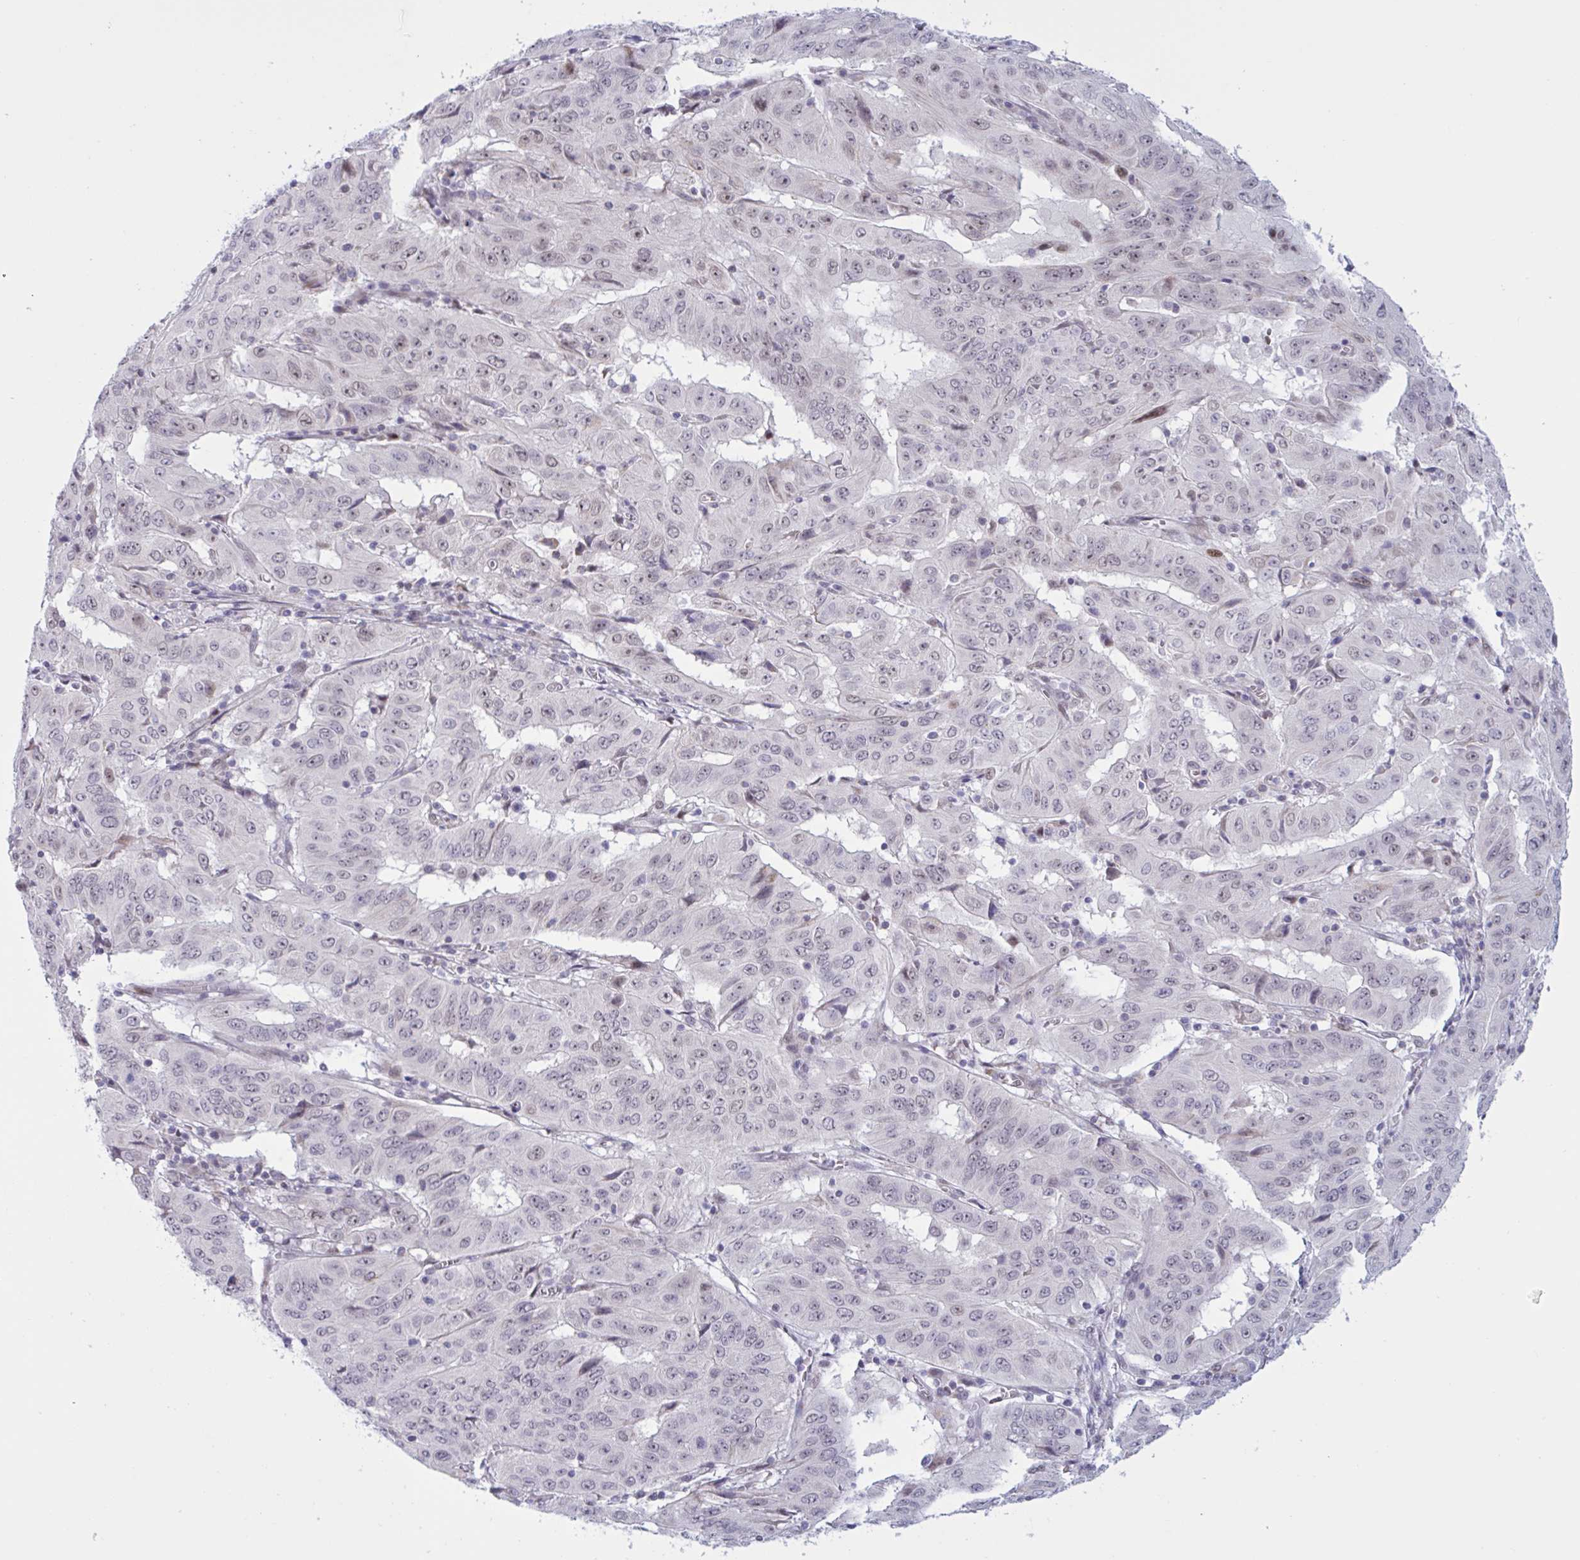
{"staining": {"intensity": "moderate", "quantity": "<25%", "location": "nuclear"}, "tissue": "pancreatic cancer", "cell_type": "Tumor cells", "image_type": "cancer", "snomed": [{"axis": "morphology", "description": "Adenocarcinoma, NOS"}, {"axis": "topography", "description": "Pancreas"}], "caption": "This is an image of immunohistochemistry staining of pancreatic cancer, which shows moderate expression in the nuclear of tumor cells.", "gene": "PRMT6", "patient": {"sex": "male", "age": 63}}